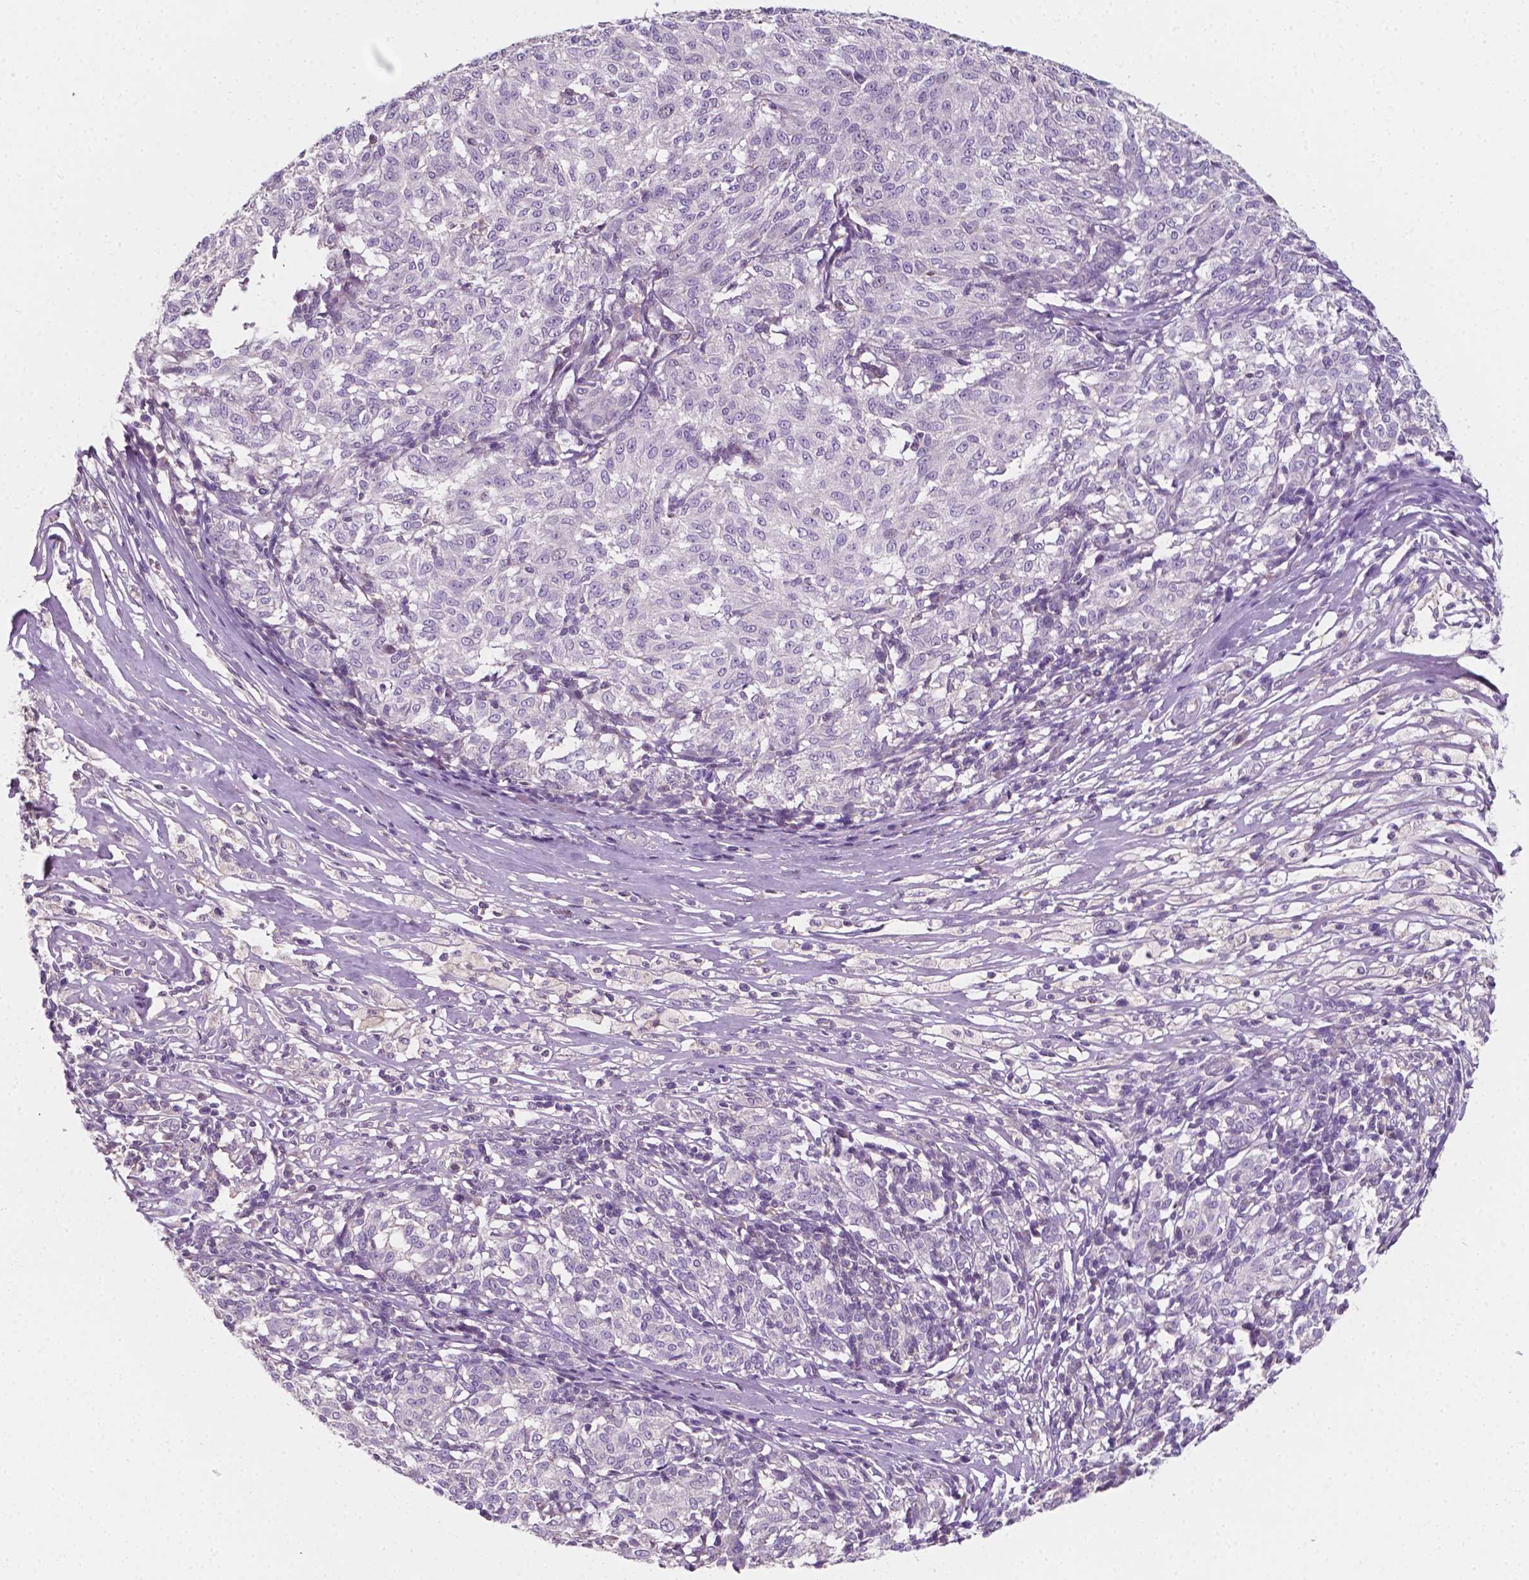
{"staining": {"intensity": "negative", "quantity": "none", "location": "none"}, "tissue": "melanoma", "cell_type": "Tumor cells", "image_type": "cancer", "snomed": [{"axis": "morphology", "description": "Malignant melanoma, NOS"}, {"axis": "topography", "description": "Skin"}], "caption": "DAB immunohistochemical staining of malignant melanoma reveals no significant expression in tumor cells. (Immunohistochemistry, brightfield microscopy, high magnification).", "gene": "EGFR", "patient": {"sex": "female", "age": 72}}